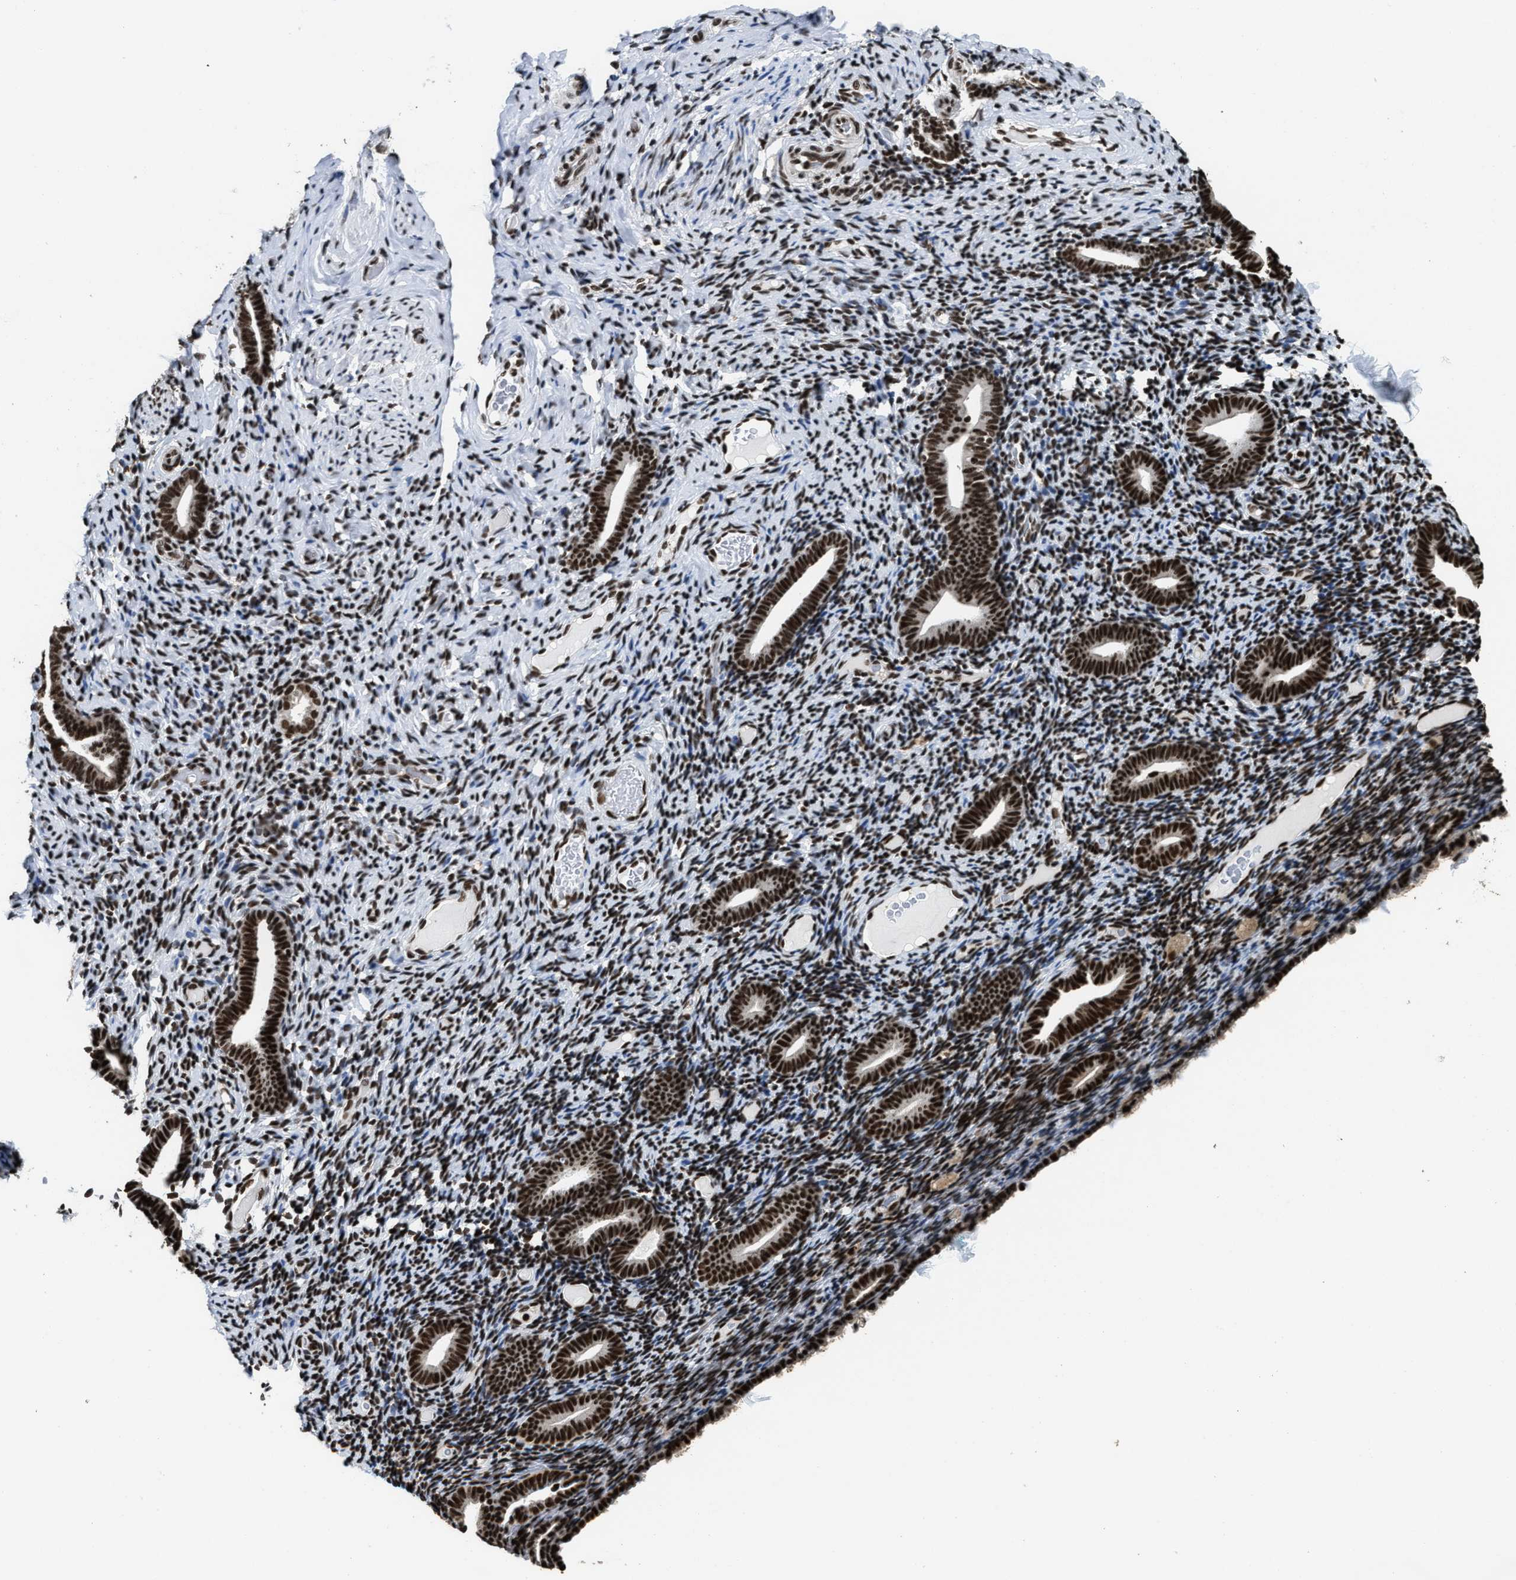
{"staining": {"intensity": "strong", "quantity": "25%-75%", "location": "nuclear"}, "tissue": "endometrium", "cell_type": "Cells in endometrial stroma", "image_type": "normal", "snomed": [{"axis": "morphology", "description": "Normal tissue, NOS"}, {"axis": "topography", "description": "Endometrium"}], "caption": "A high amount of strong nuclear positivity is appreciated in about 25%-75% of cells in endometrial stroma in unremarkable endometrium. (DAB (3,3'-diaminobenzidine) IHC with brightfield microscopy, high magnification).", "gene": "RAD21", "patient": {"sex": "female", "age": 51}}